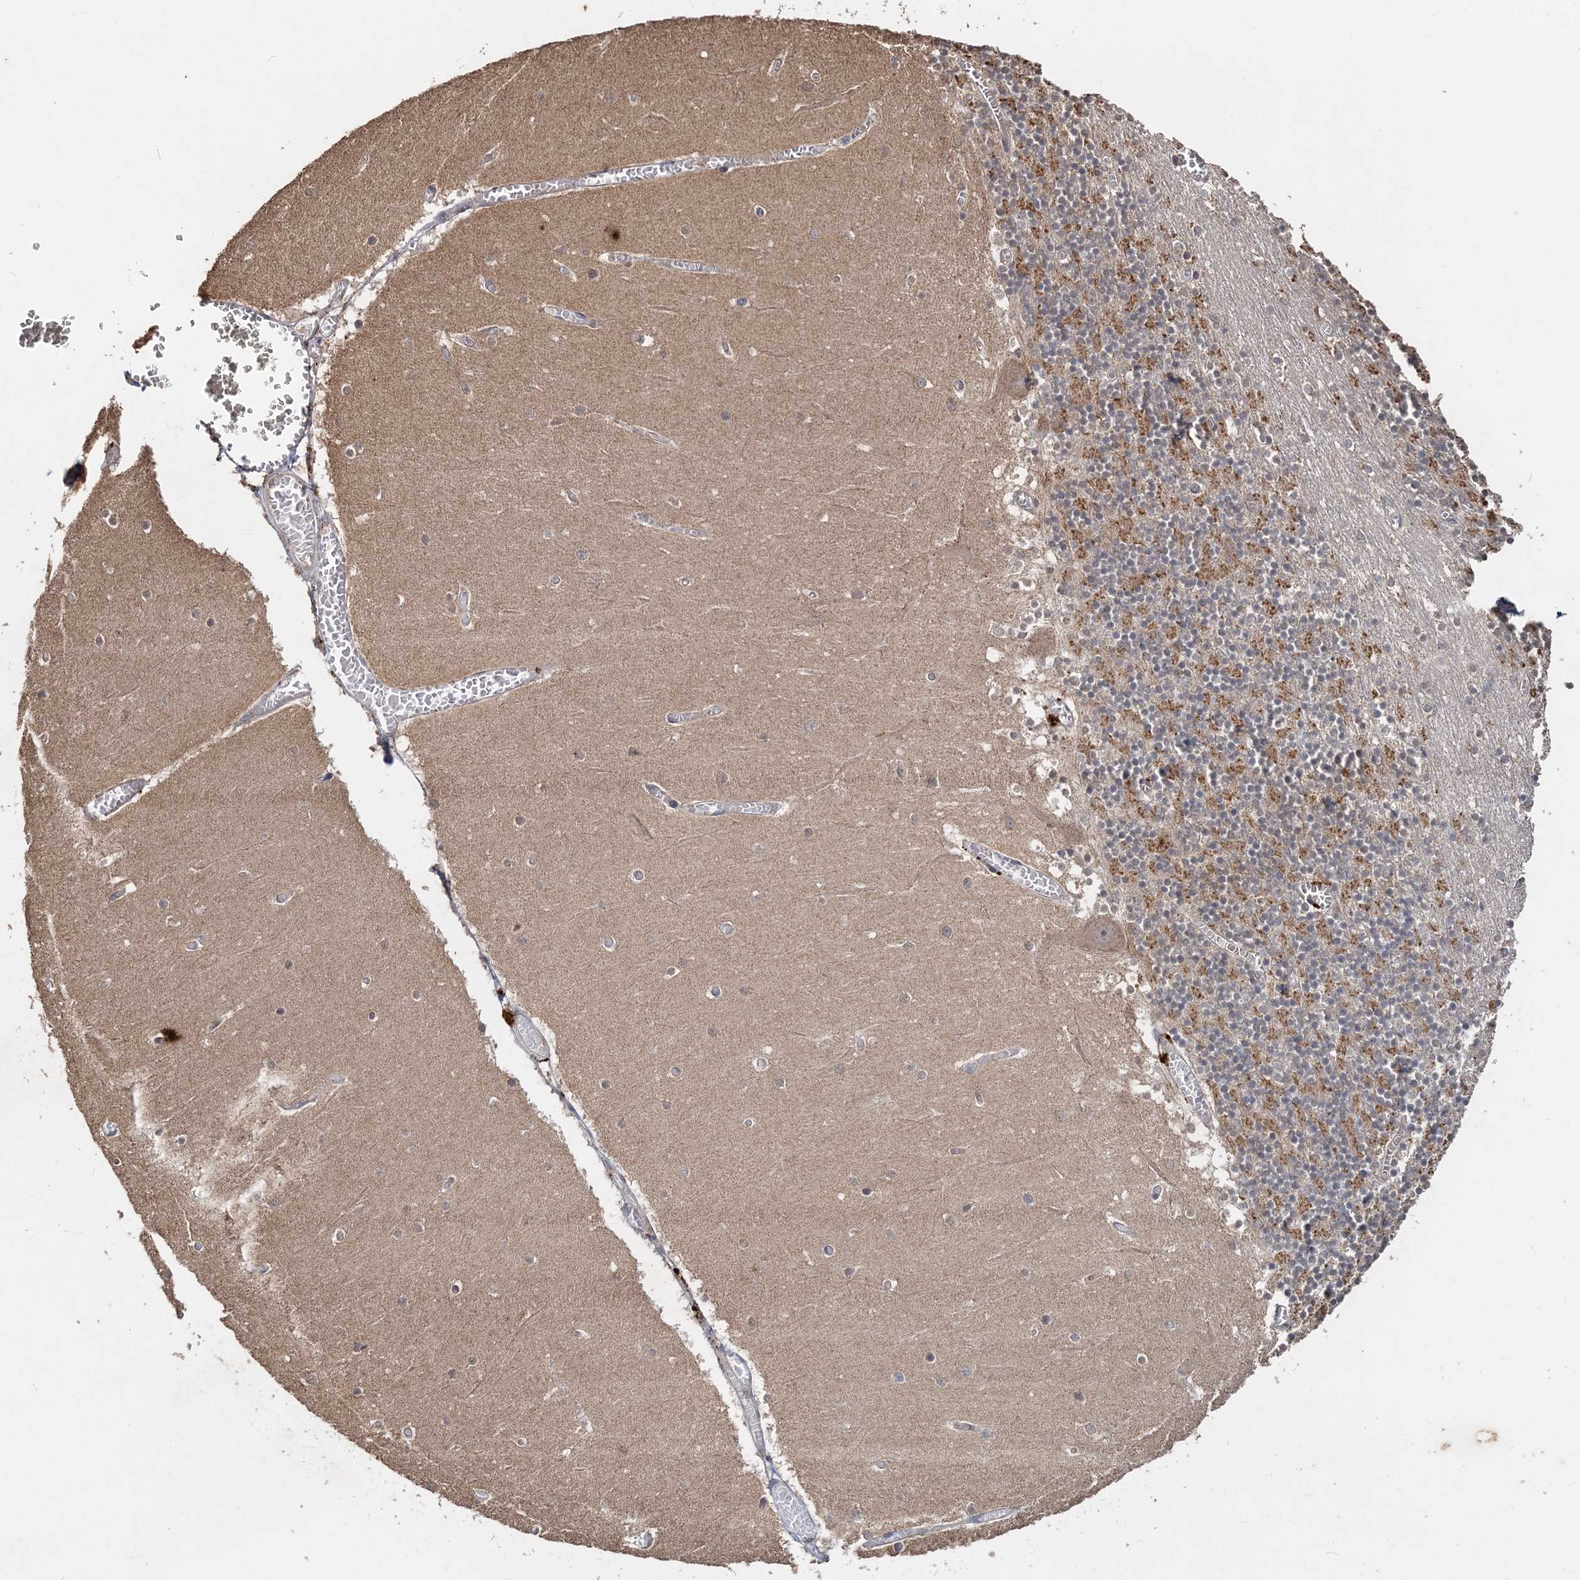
{"staining": {"intensity": "moderate", "quantity": "25%-75%", "location": "cytoplasmic/membranous"}, "tissue": "cerebellum", "cell_type": "Cells in granular layer", "image_type": "normal", "snomed": [{"axis": "morphology", "description": "Normal tissue, NOS"}, {"axis": "topography", "description": "Cerebellum"}], "caption": "Benign cerebellum reveals moderate cytoplasmic/membranous expression in about 25%-75% of cells in granular layer, visualized by immunohistochemistry. (DAB IHC with brightfield microscopy, high magnification).", "gene": "RAB14", "patient": {"sex": "female", "age": 28}}